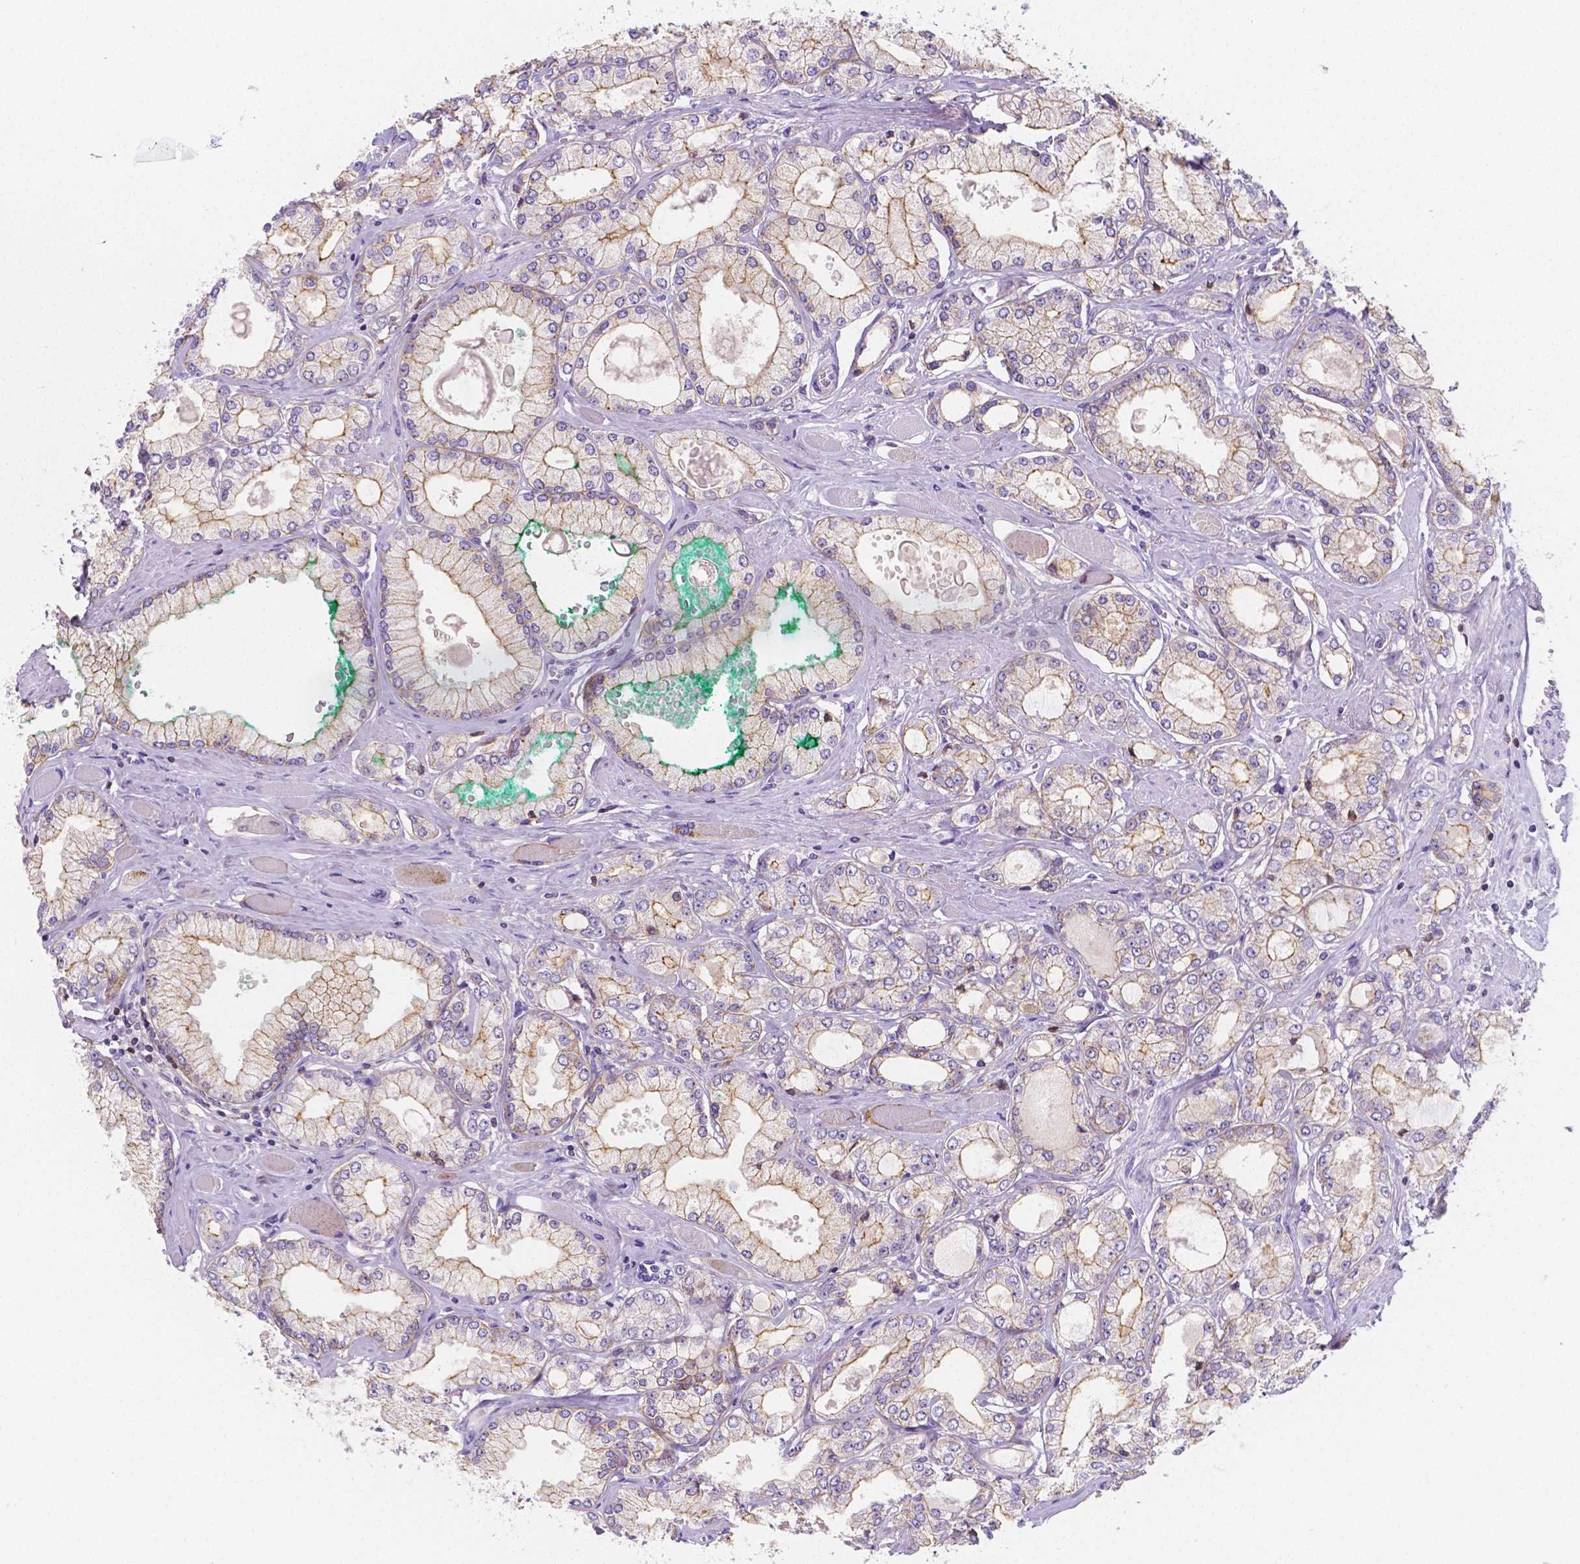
{"staining": {"intensity": "weak", "quantity": "25%-75%", "location": "cytoplasmic/membranous"}, "tissue": "prostate cancer", "cell_type": "Tumor cells", "image_type": "cancer", "snomed": [{"axis": "morphology", "description": "Adenocarcinoma, High grade"}, {"axis": "topography", "description": "Prostate"}], "caption": "Protein analysis of prostate high-grade adenocarcinoma tissue exhibits weak cytoplasmic/membranous positivity in approximately 25%-75% of tumor cells. (IHC, brightfield microscopy, high magnification).", "gene": "GABRD", "patient": {"sex": "male", "age": 68}}